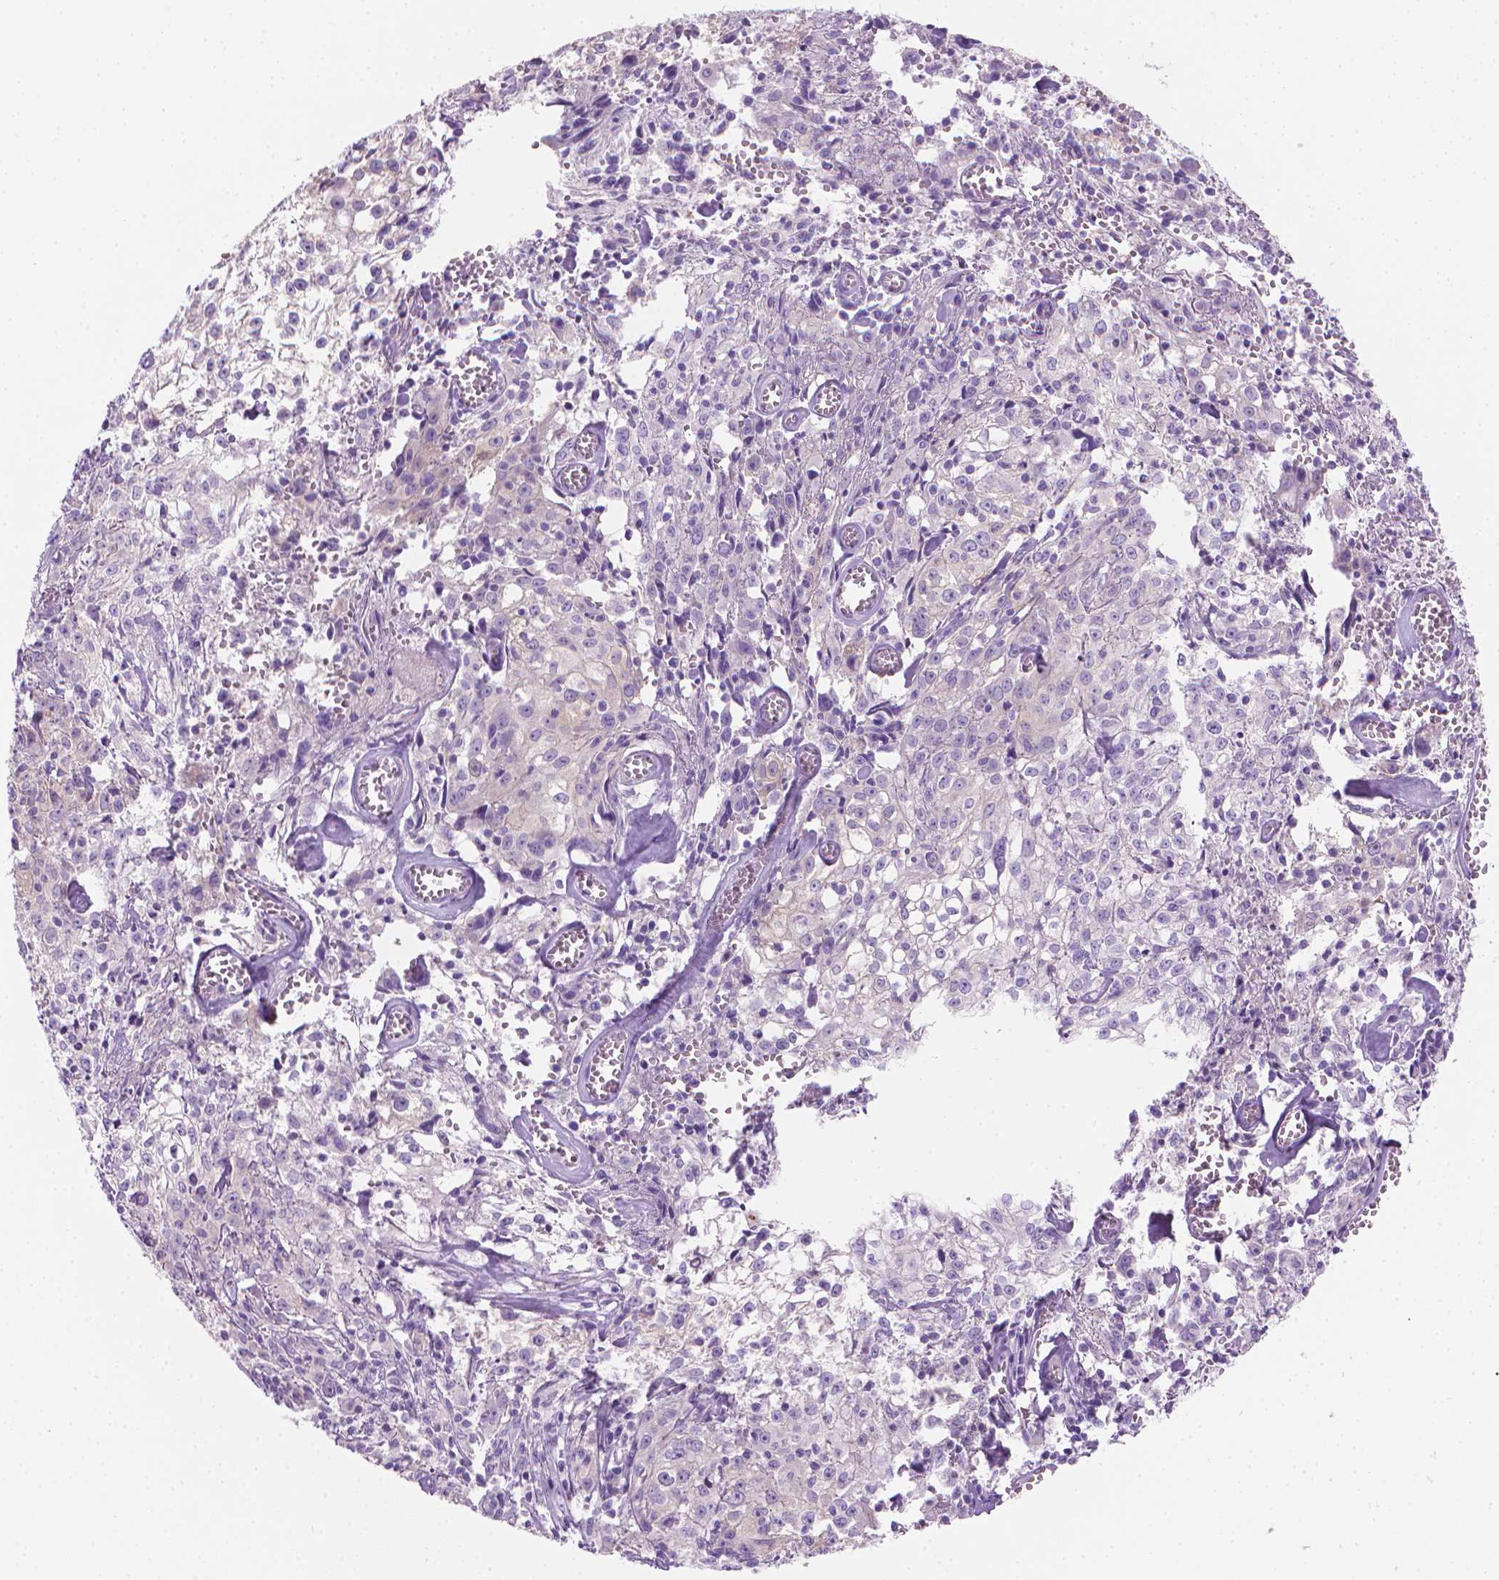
{"staining": {"intensity": "negative", "quantity": "none", "location": "none"}, "tissue": "cervical cancer", "cell_type": "Tumor cells", "image_type": "cancer", "snomed": [{"axis": "morphology", "description": "Squamous cell carcinoma, NOS"}, {"axis": "topography", "description": "Cervix"}], "caption": "IHC histopathology image of cervical cancer stained for a protein (brown), which demonstrates no positivity in tumor cells.", "gene": "FASN", "patient": {"sex": "female", "age": 85}}